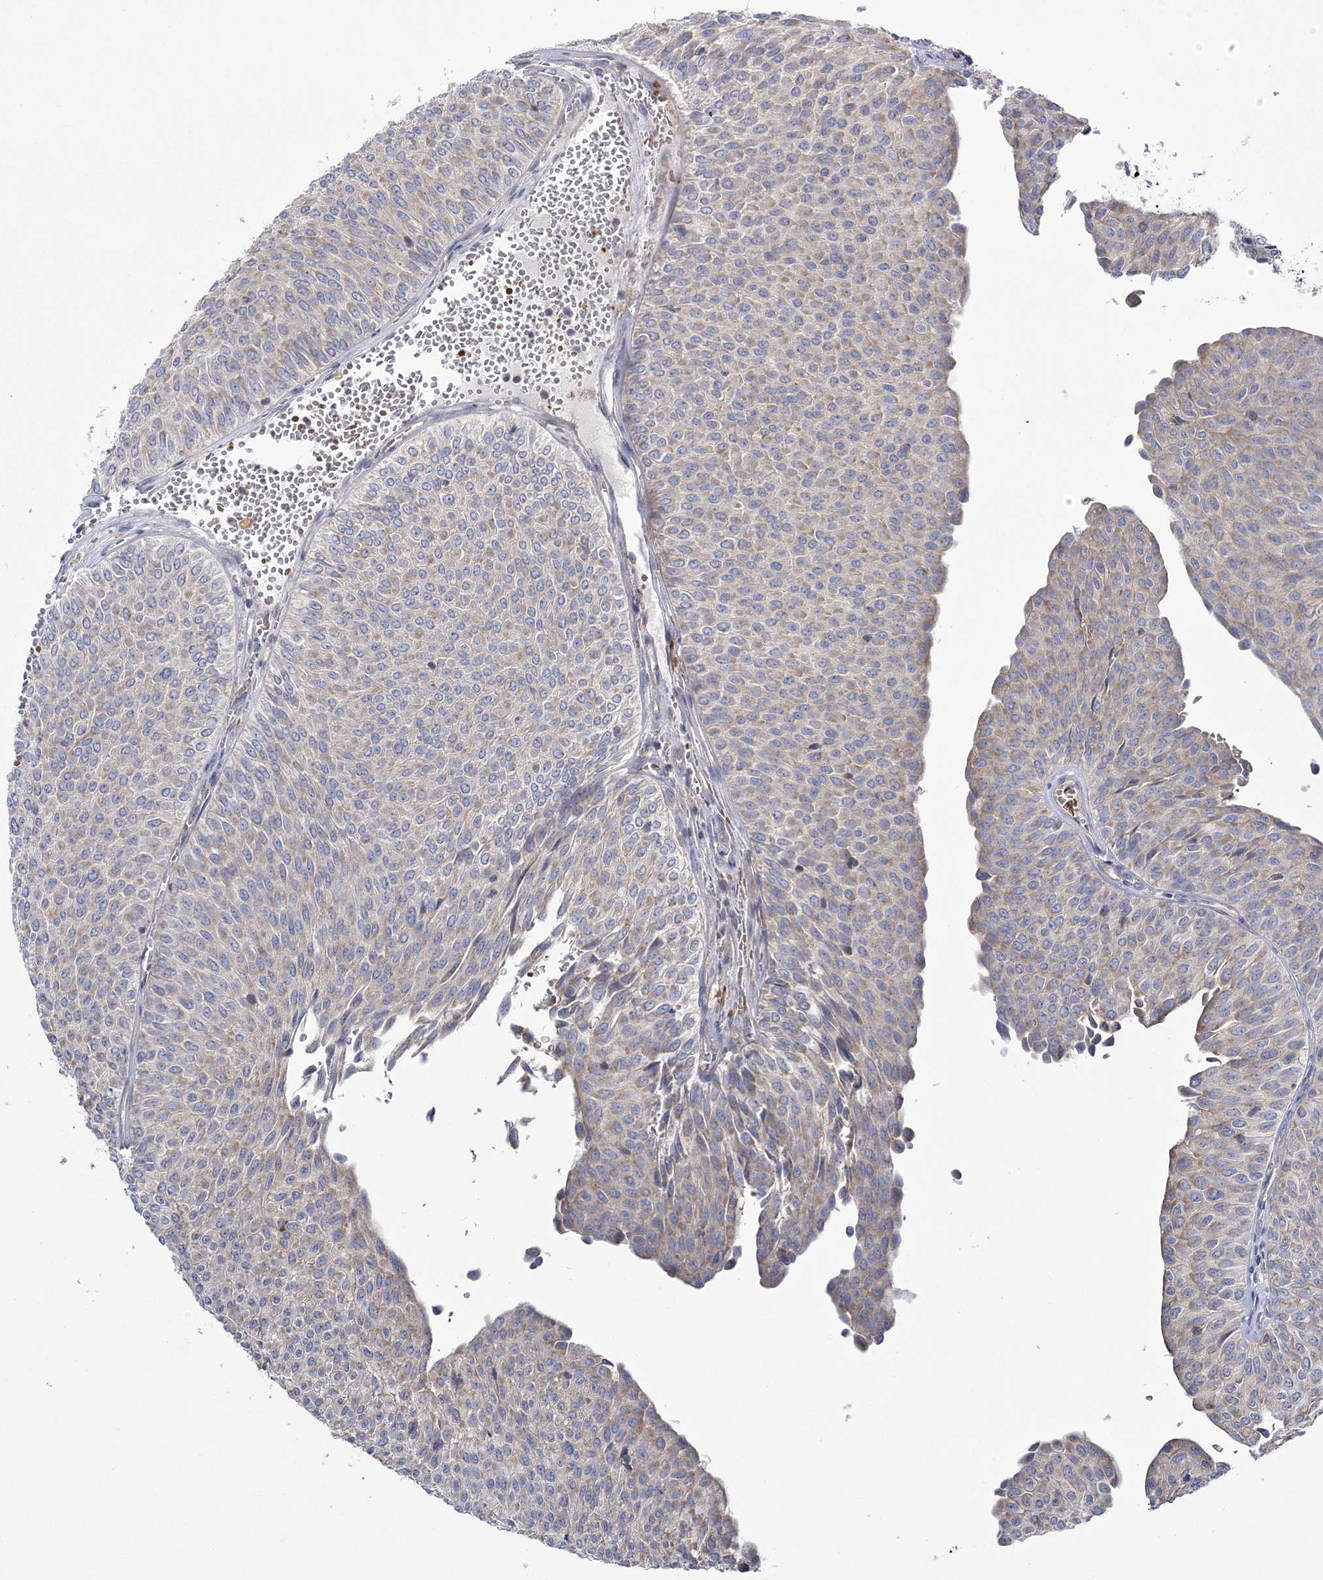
{"staining": {"intensity": "negative", "quantity": "none", "location": "none"}, "tissue": "urothelial cancer", "cell_type": "Tumor cells", "image_type": "cancer", "snomed": [{"axis": "morphology", "description": "Urothelial carcinoma, Low grade"}, {"axis": "topography", "description": "Urinary bladder"}], "caption": "Protein analysis of low-grade urothelial carcinoma reveals no significant positivity in tumor cells.", "gene": "ATP11B", "patient": {"sex": "male", "age": 78}}